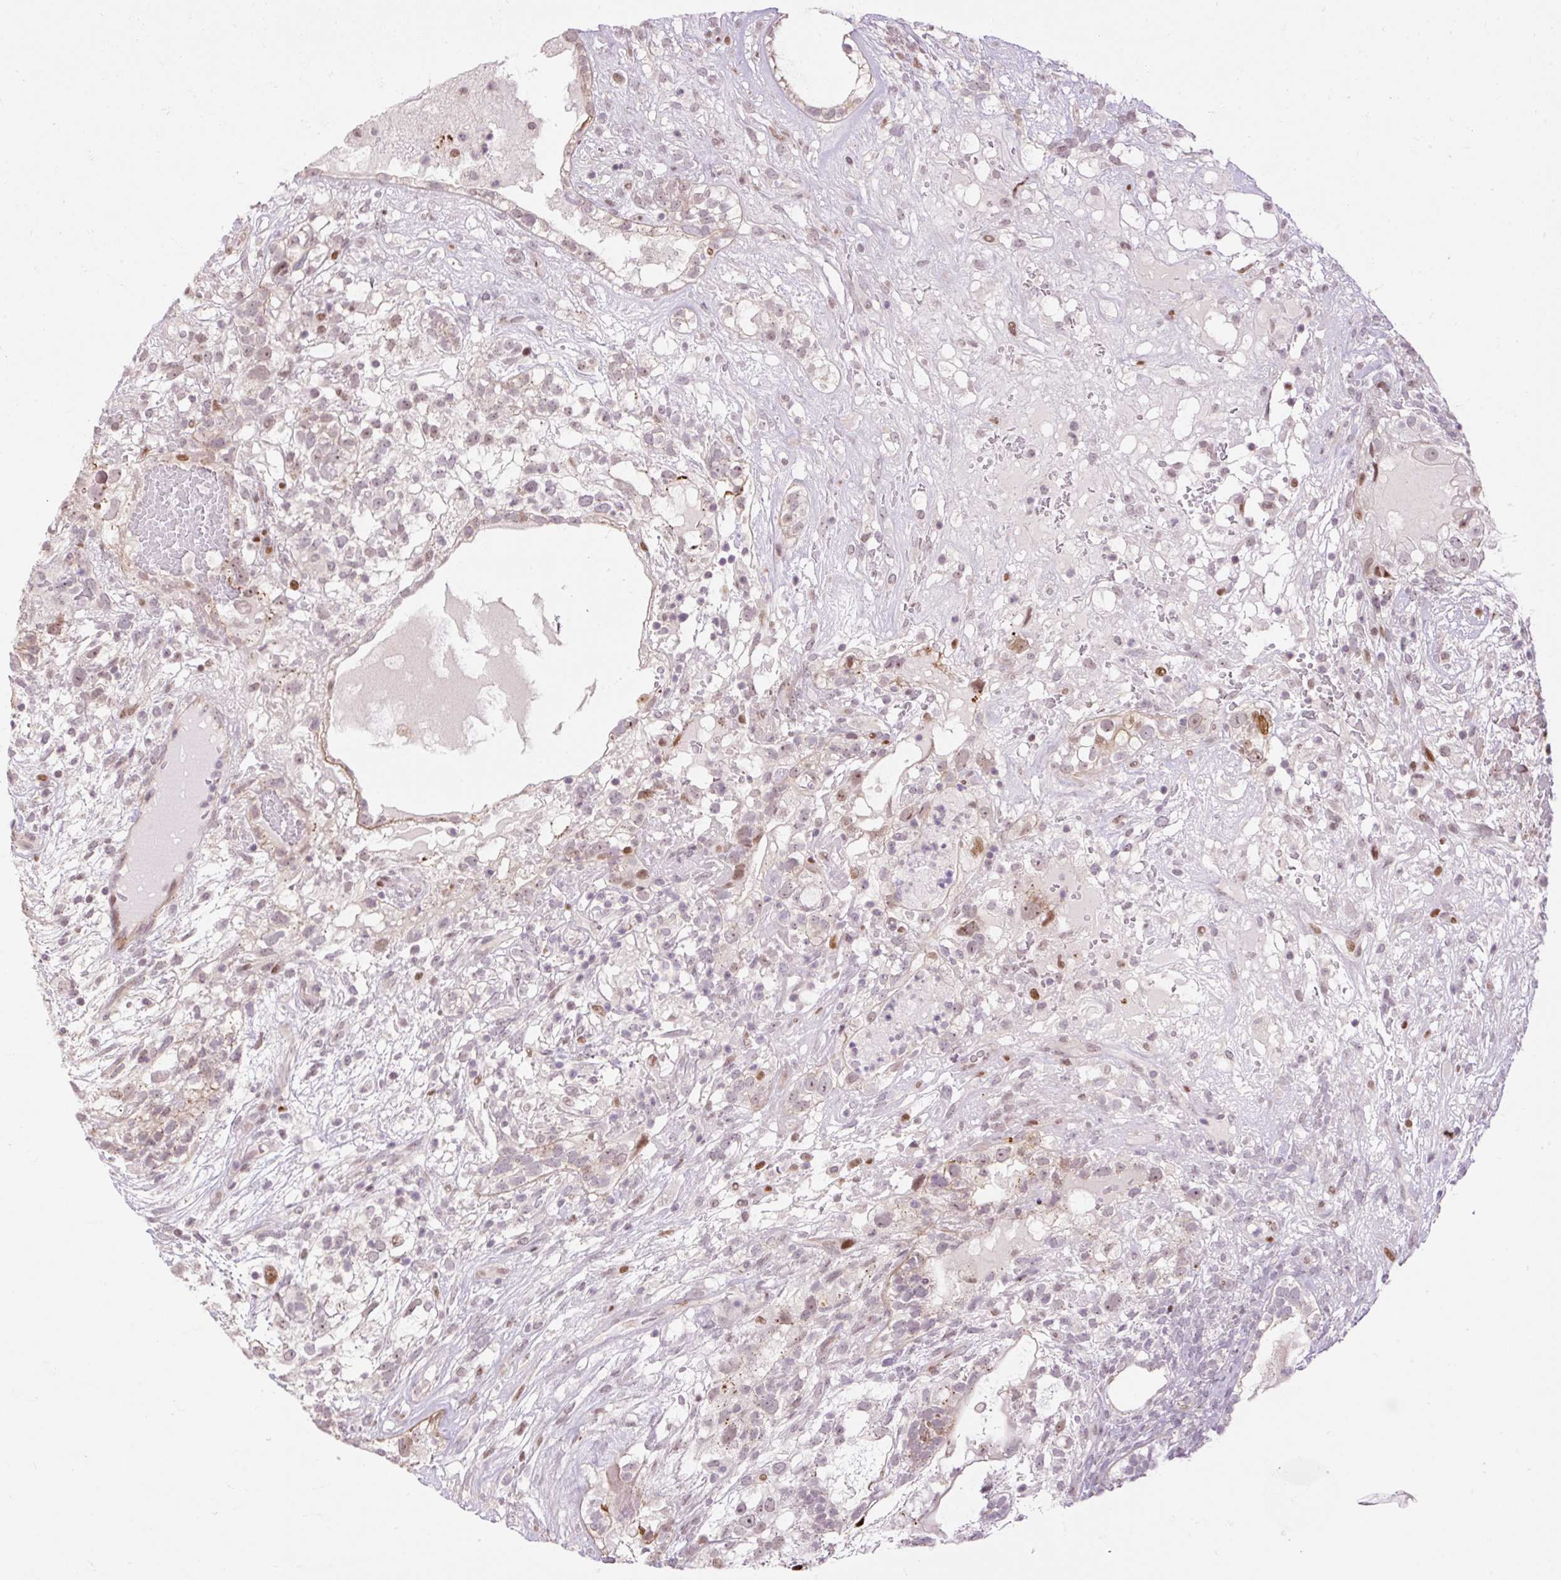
{"staining": {"intensity": "weak", "quantity": "25%-75%", "location": "nuclear"}, "tissue": "testis cancer", "cell_type": "Tumor cells", "image_type": "cancer", "snomed": [{"axis": "morphology", "description": "Seminoma, NOS"}, {"axis": "morphology", "description": "Carcinoma, Embryonal, NOS"}, {"axis": "topography", "description": "Testis"}], "caption": "High-power microscopy captured an IHC image of testis seminoma, revealing weak nuclear positivity in approximately 25%-75% of tumor cells.", "gene": "RIPPLY3", "patient": {"sex": "male", "age": 41}}